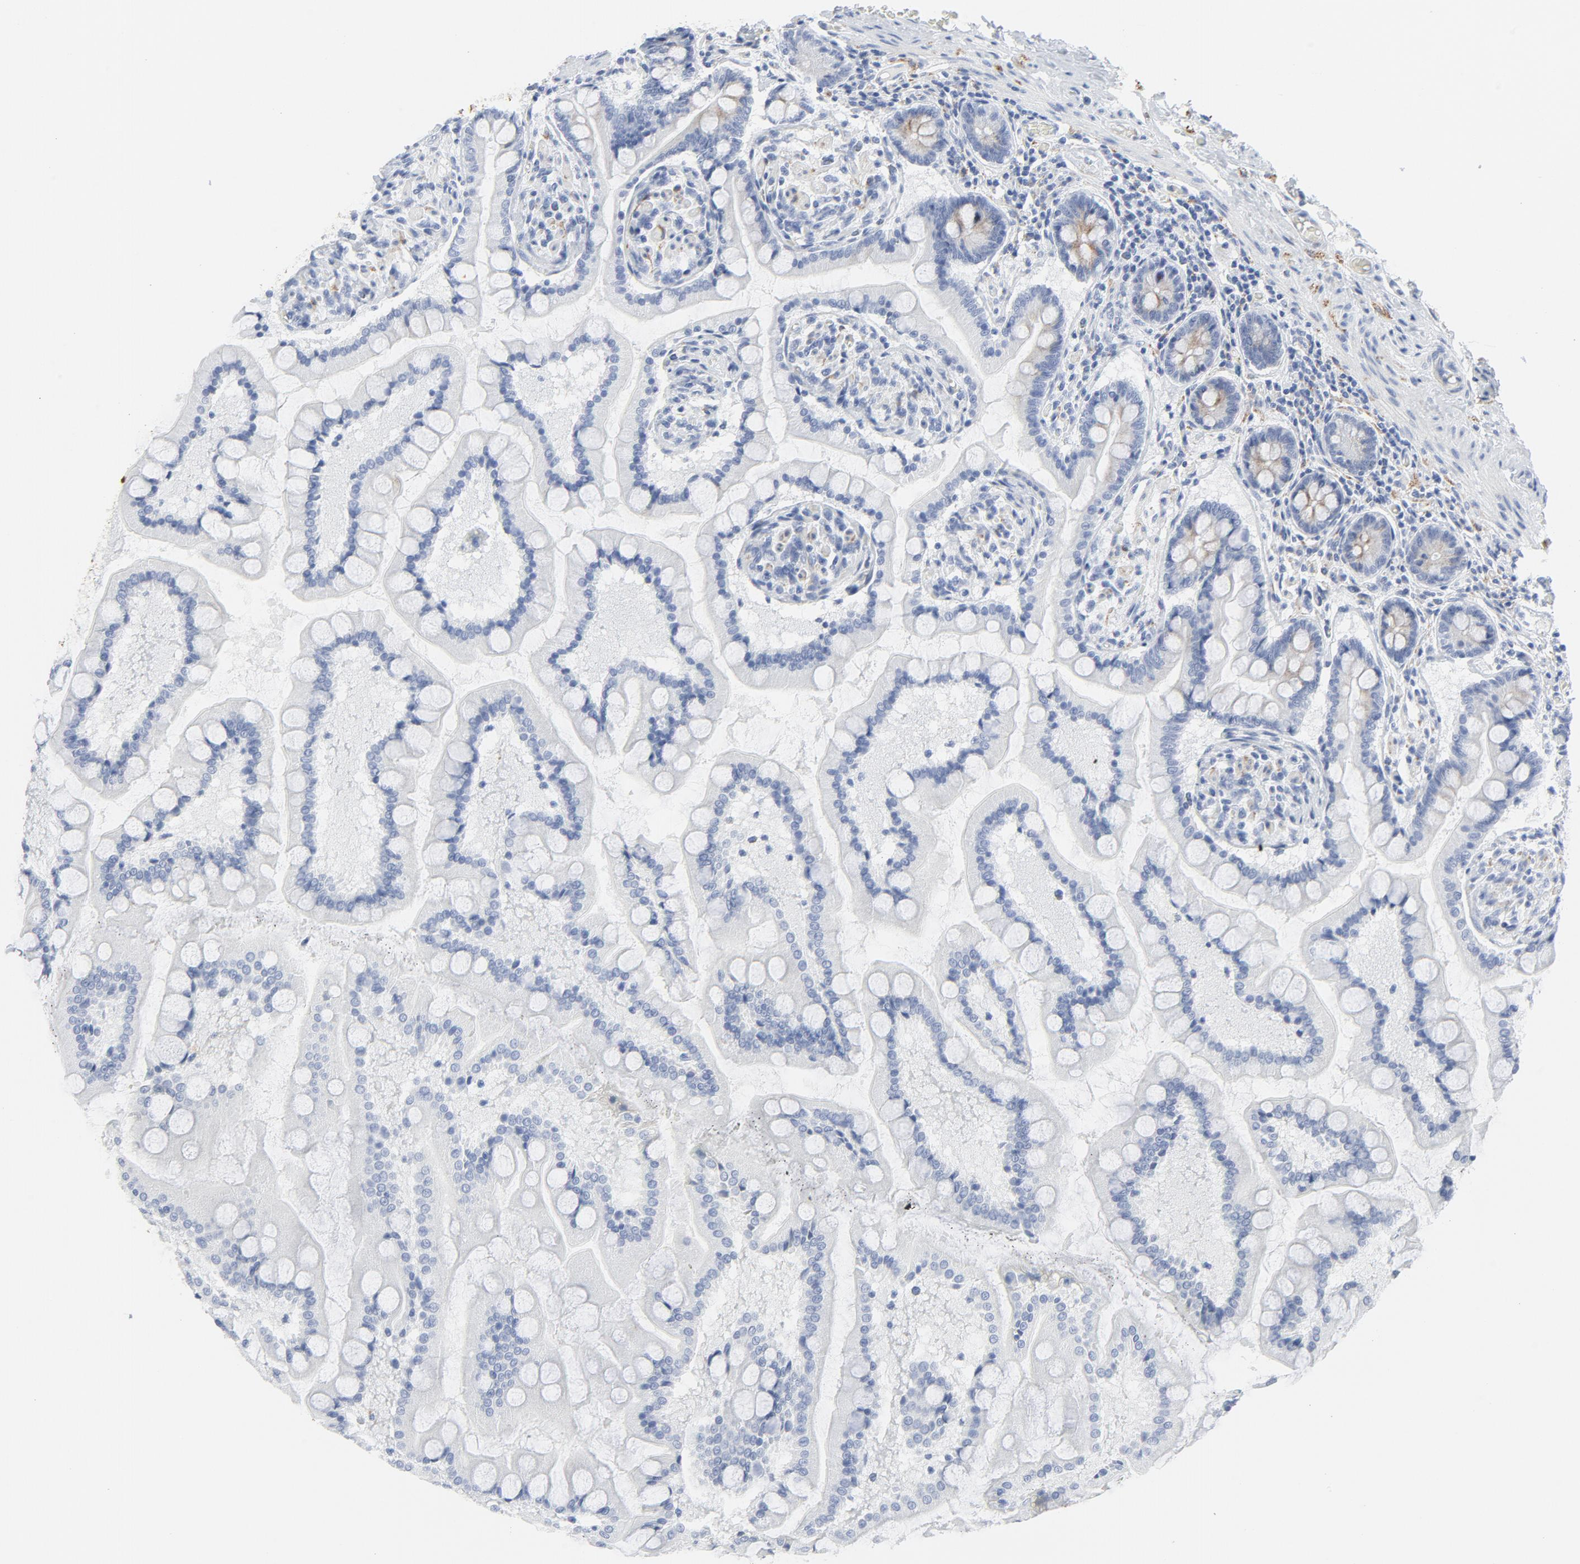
{"staining": {"intensity": "moderate", "quantity": "25%-75%", "location": "cytoplasmic/membranous"}, "tissue": "small intestine", "cell_type": "Glandular cells", "image_type": "normal", "snomed": [{"axis": "morphology", "description": "Normal tissue, NOS"}, {"axis": "topography", "description": "Small intestine"}], "caption": "An IHC photomicrograph of normal tissue is shown. Protein staining in brown highlights moderate cytoplasmic/membranous positivity in small intestine within glandular cells.", "gene": "TUBB1", "patient": {"sex": "male", "age": 41}}